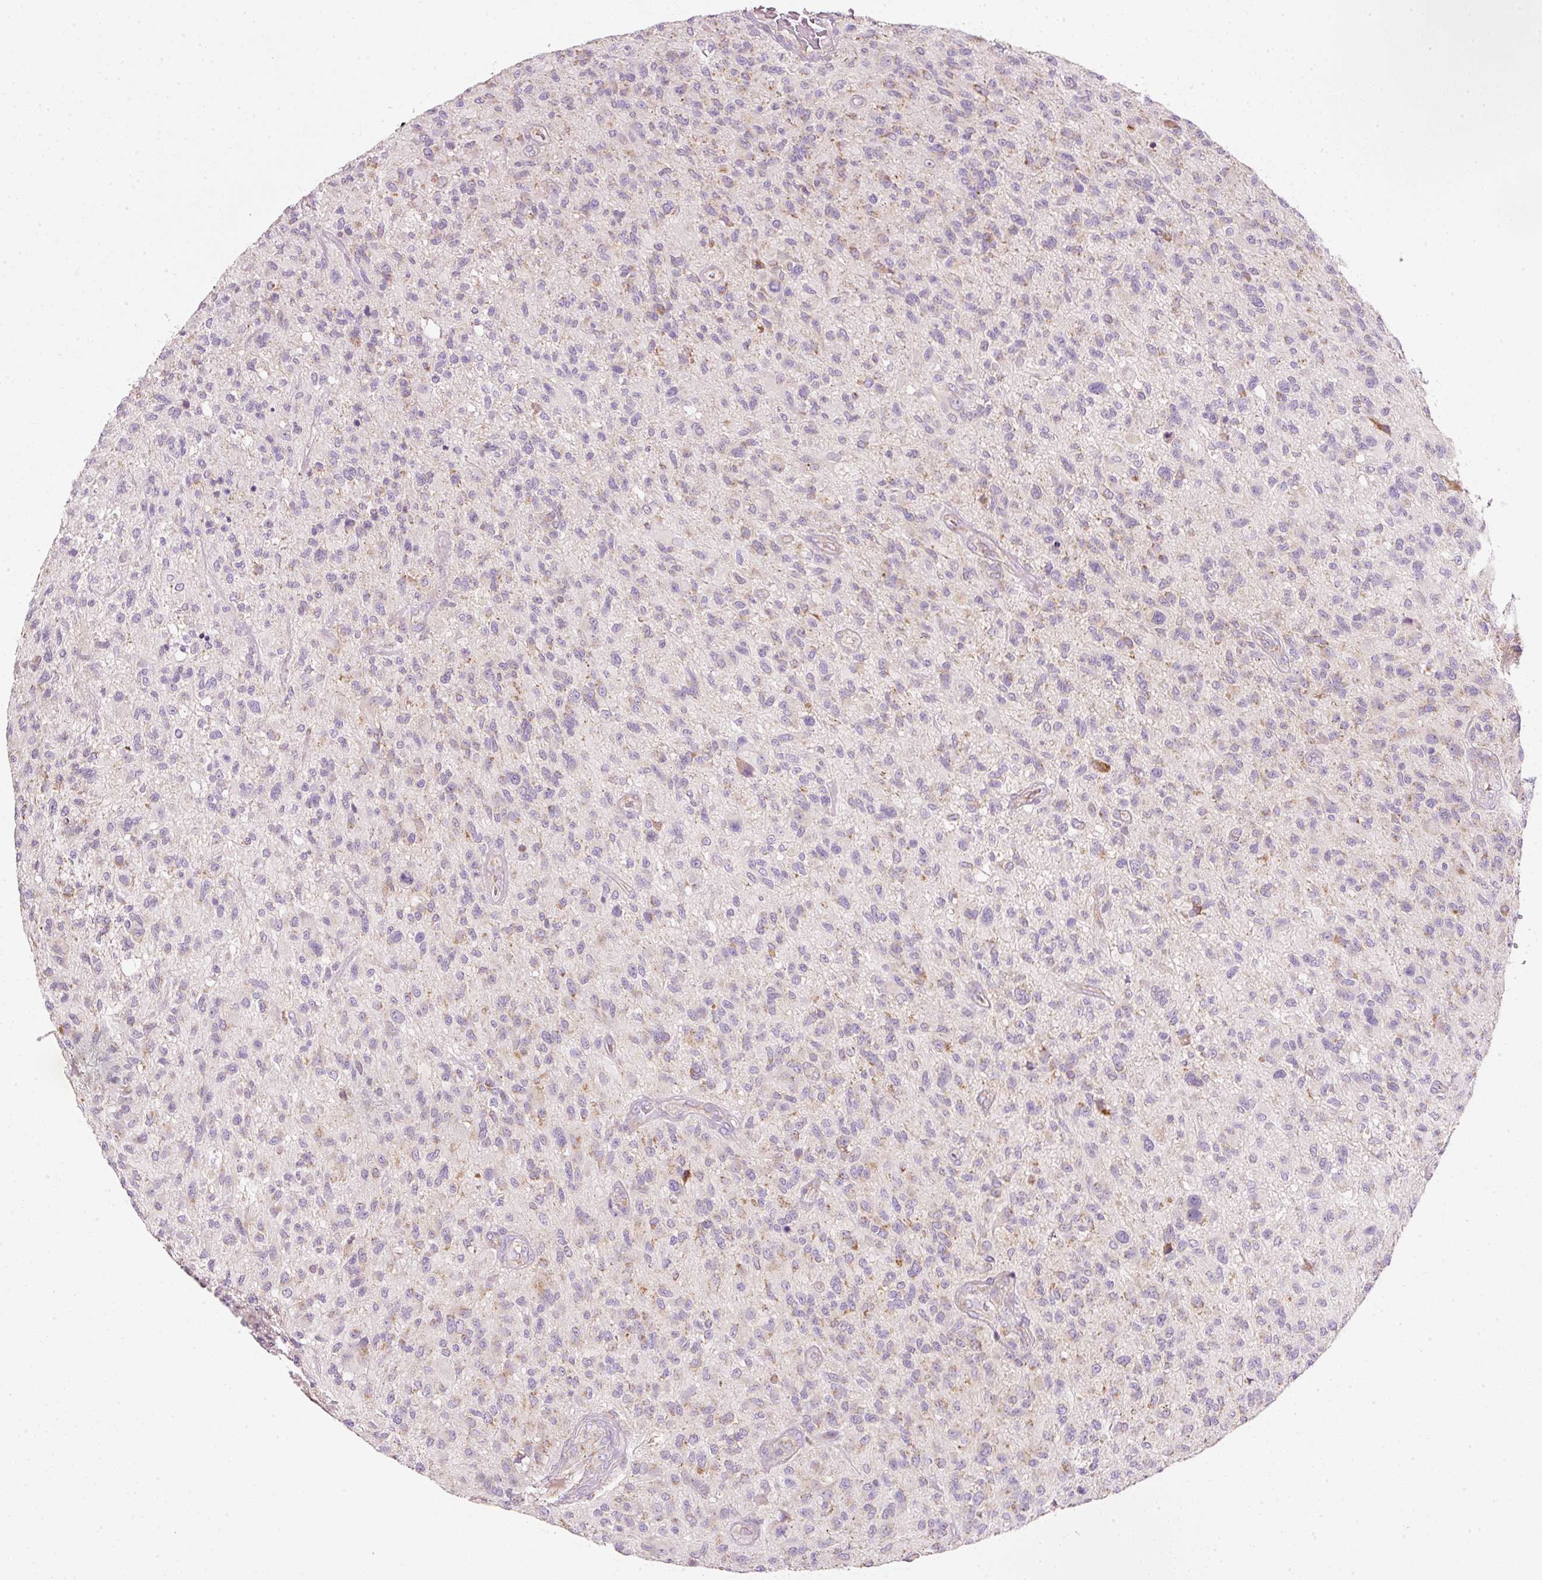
{"staining": {"intensity": "moderate", "quantity": "<25%", "location": "cytoplasmic/membranous"}, "tissue": "glioma", "cell_type": "Tumor cells", "image_type": "cancer", "snomed": [{"axis": "morphology", "description": "Glioma, malignant, High grade"}, {"axis": "topography", "description": "Brain"}], "caption": "The image exhibits immunohistochemical staining of glioma. There is moderate cytoplasmic/membranous staining is identified in approximately <25% of tumor cells.", "gene": "NDUFA1", "patient": {"sex": "male", "age": 47}}